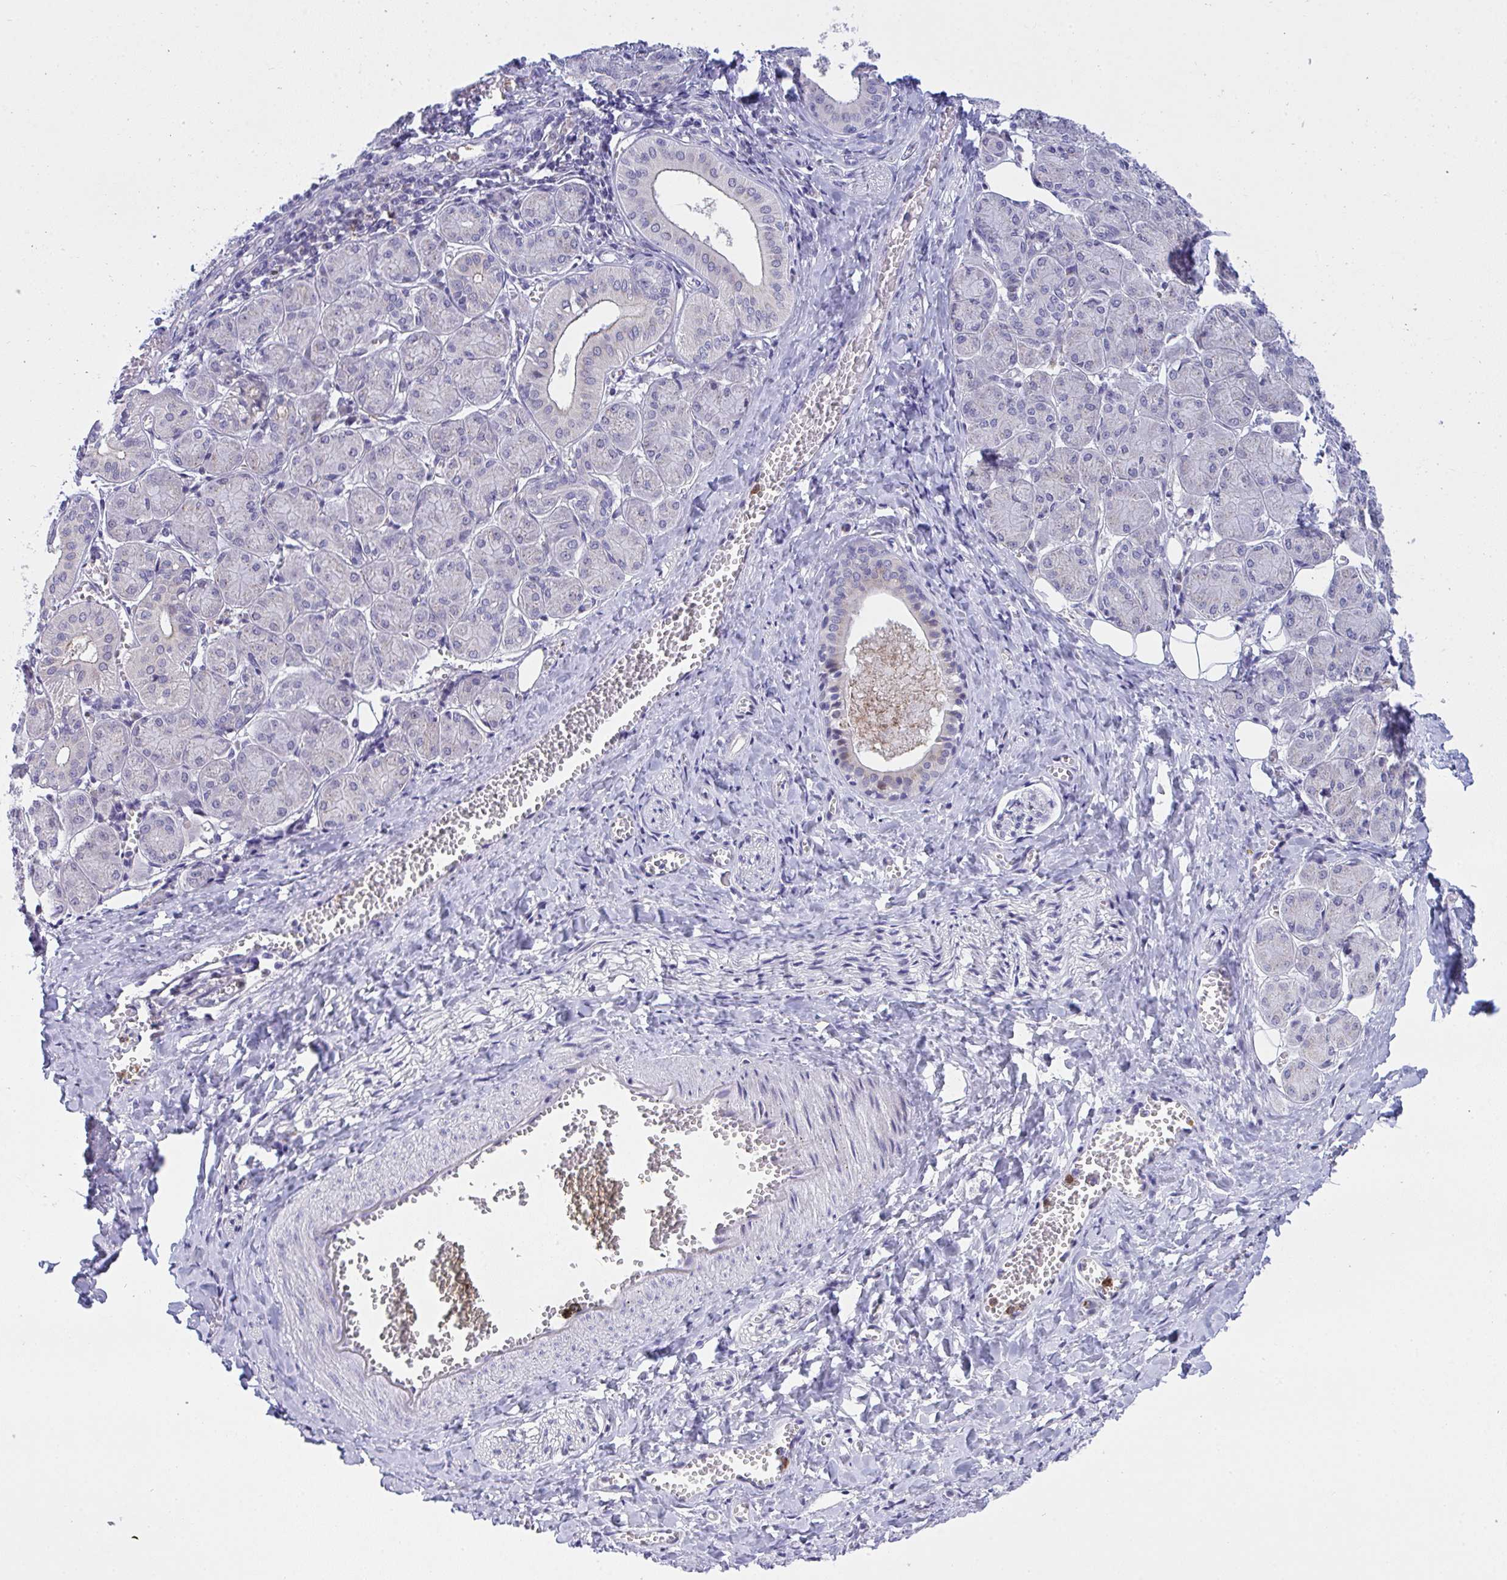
{"staining": {"intensity": "negative", "quantity": "none", "location": "none"}, "tissue": "salivary gland", "cell_type": "Glandular cells", "image_type": "normal", "snomed": [{"axis": "morphology", "description": "Normal tissue, NOS"}, {"axis": "morphology", "description": "Inflammation, NOS"}, {"axis": "topography", "description": "Lymph node"}, {"axis": "topography", "description": "Salivary gland"}], "caption": "This is an IHC histopathology image of benign salivary gland. There is no staining in glandular cells.", "gene": "ZNF554", "patient": {"sex": "male", "age": 3}}